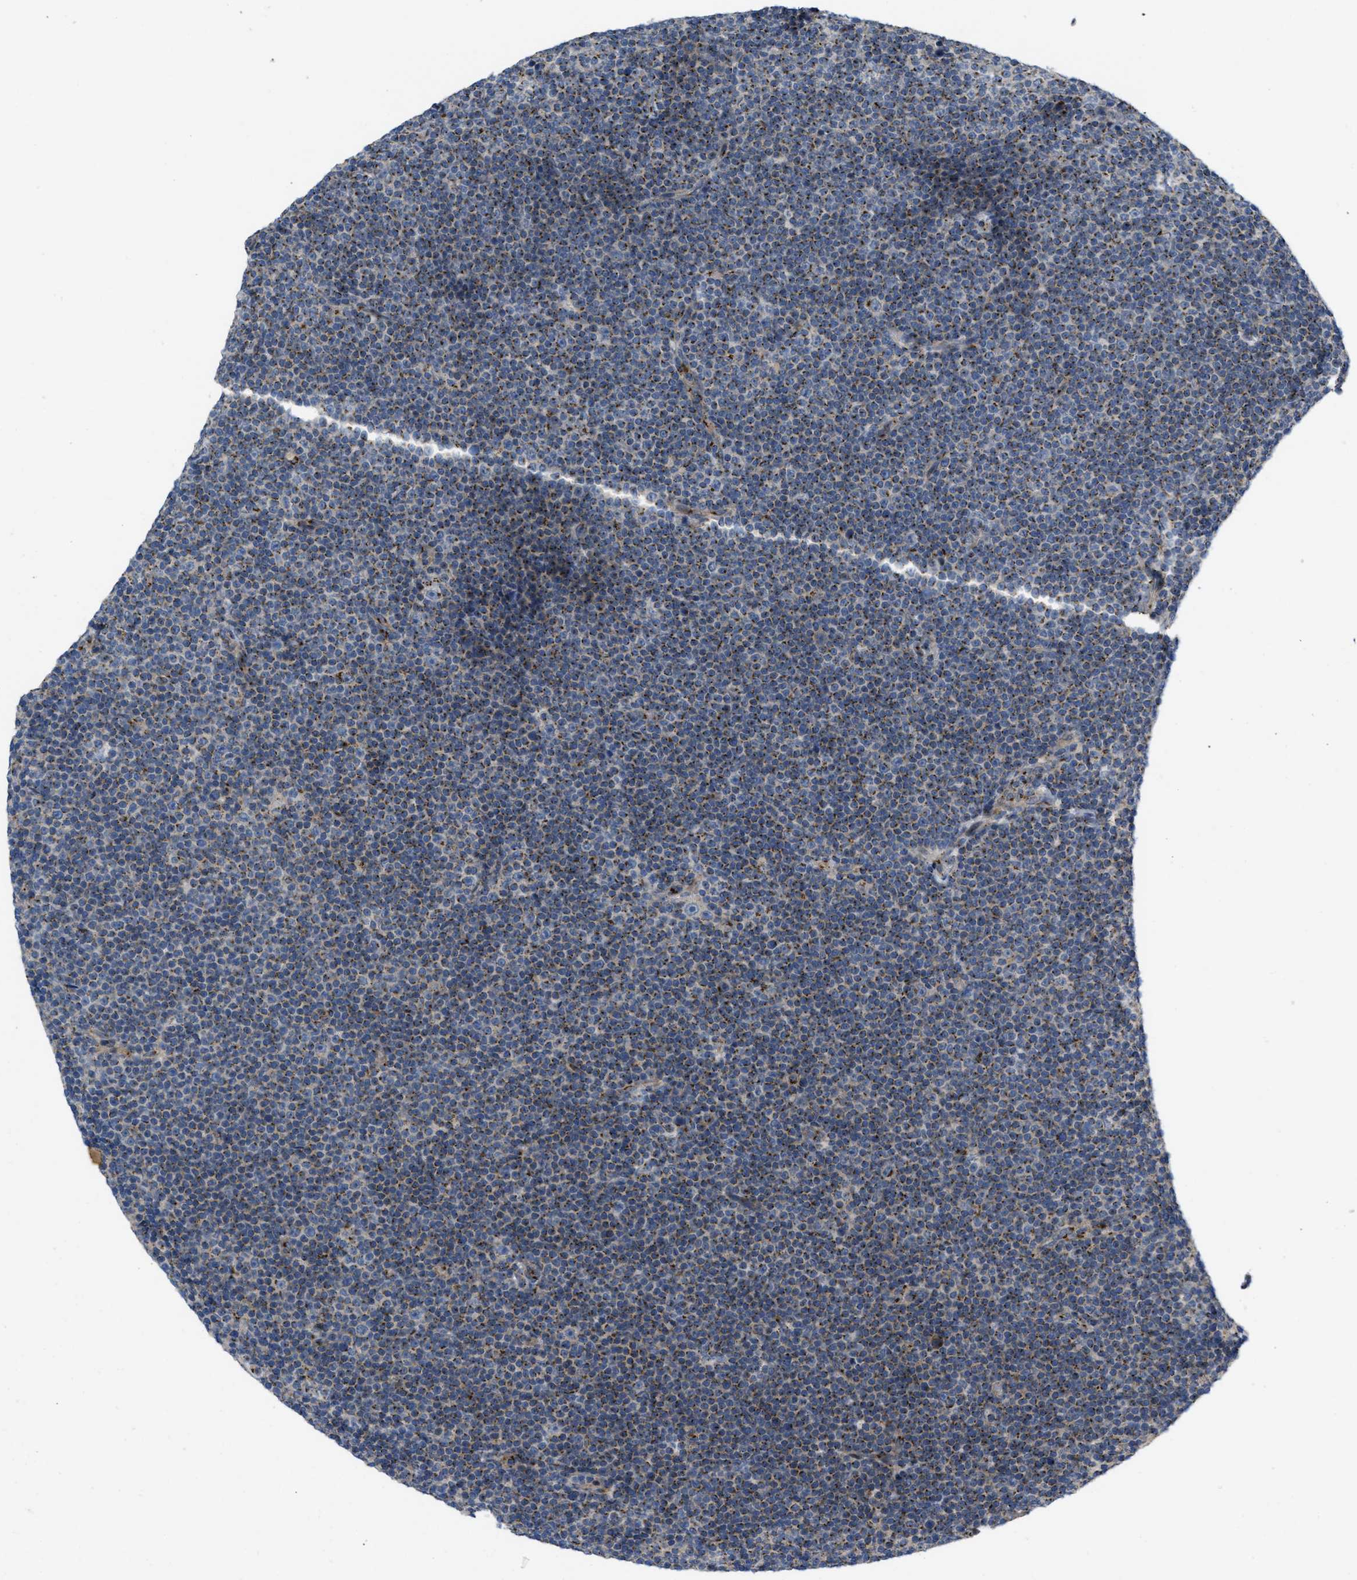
{"staining": {"intensity": "moderate", "quantity": "25%-75%", "location": "cytoplasmic/membranous"}, "tissue": "lymphoma", "cell_type": "Tumor cells", "image_type": "cancer", "snomed": [{"axis": "morphology", "description": "Malignant lymphoma, non-Hodgkin's type, Low grade"}, {"axis": "topography", "description": "Lymph node"}], "caption": "About 25%-75% of tumor cells in low-grade malignant lymphoma, non-Hodgkin's type display moderate cytoplasmic/membranous protein expression as visualized by brown immunohistochemical staining.", "gene": "ZNF70", "patient": {"sex": "female", "age": 67}}